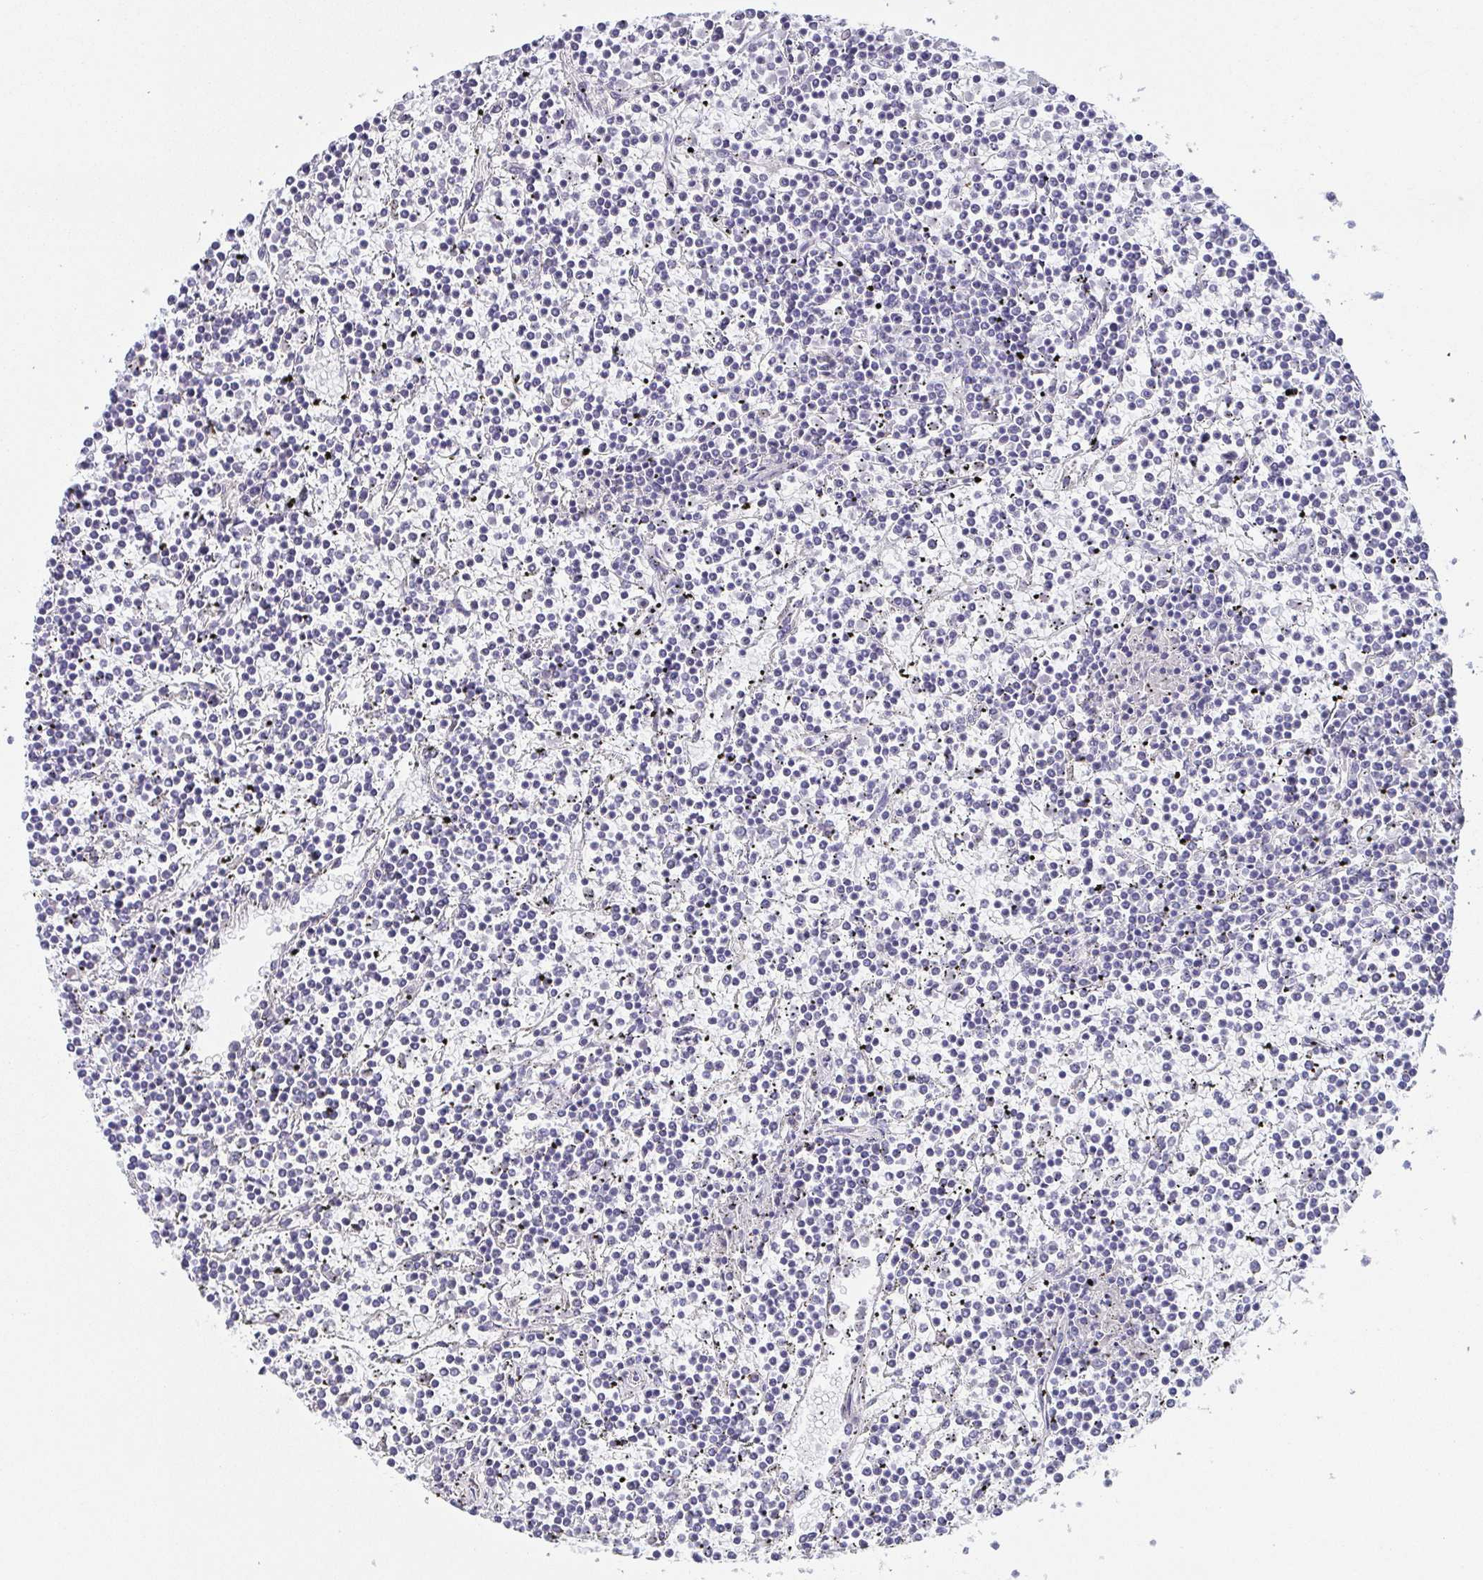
{"staining": {"intensity": "negative", "quantity": "none", "location": "none"}, "tissue": "lymphoma", "cell_type": "Tumor cells", "image_type": "cancer", "snomed": [{"axis": "morphology", "description": "Malignant lymphoma, non-Hodgkin's type, Low grade"}, {"axis": "topography", "description": "Spleen"}], "caption": "DAB (3,3'-diaminobenzidine) immunohistochemical staining of human malignant lymphoma, non-Hodgkin's type (low-grade) displays no significant expression in tumor cells. The staining was performed using DAB (3,3'-diaminobenzidine) to visualize the protein expression in brown, while the nuclei were stained in blue with hematoxylin (Magnification: 20x).", "gene": "NEFH", "patient": {"sex": "female", "age": 19}}